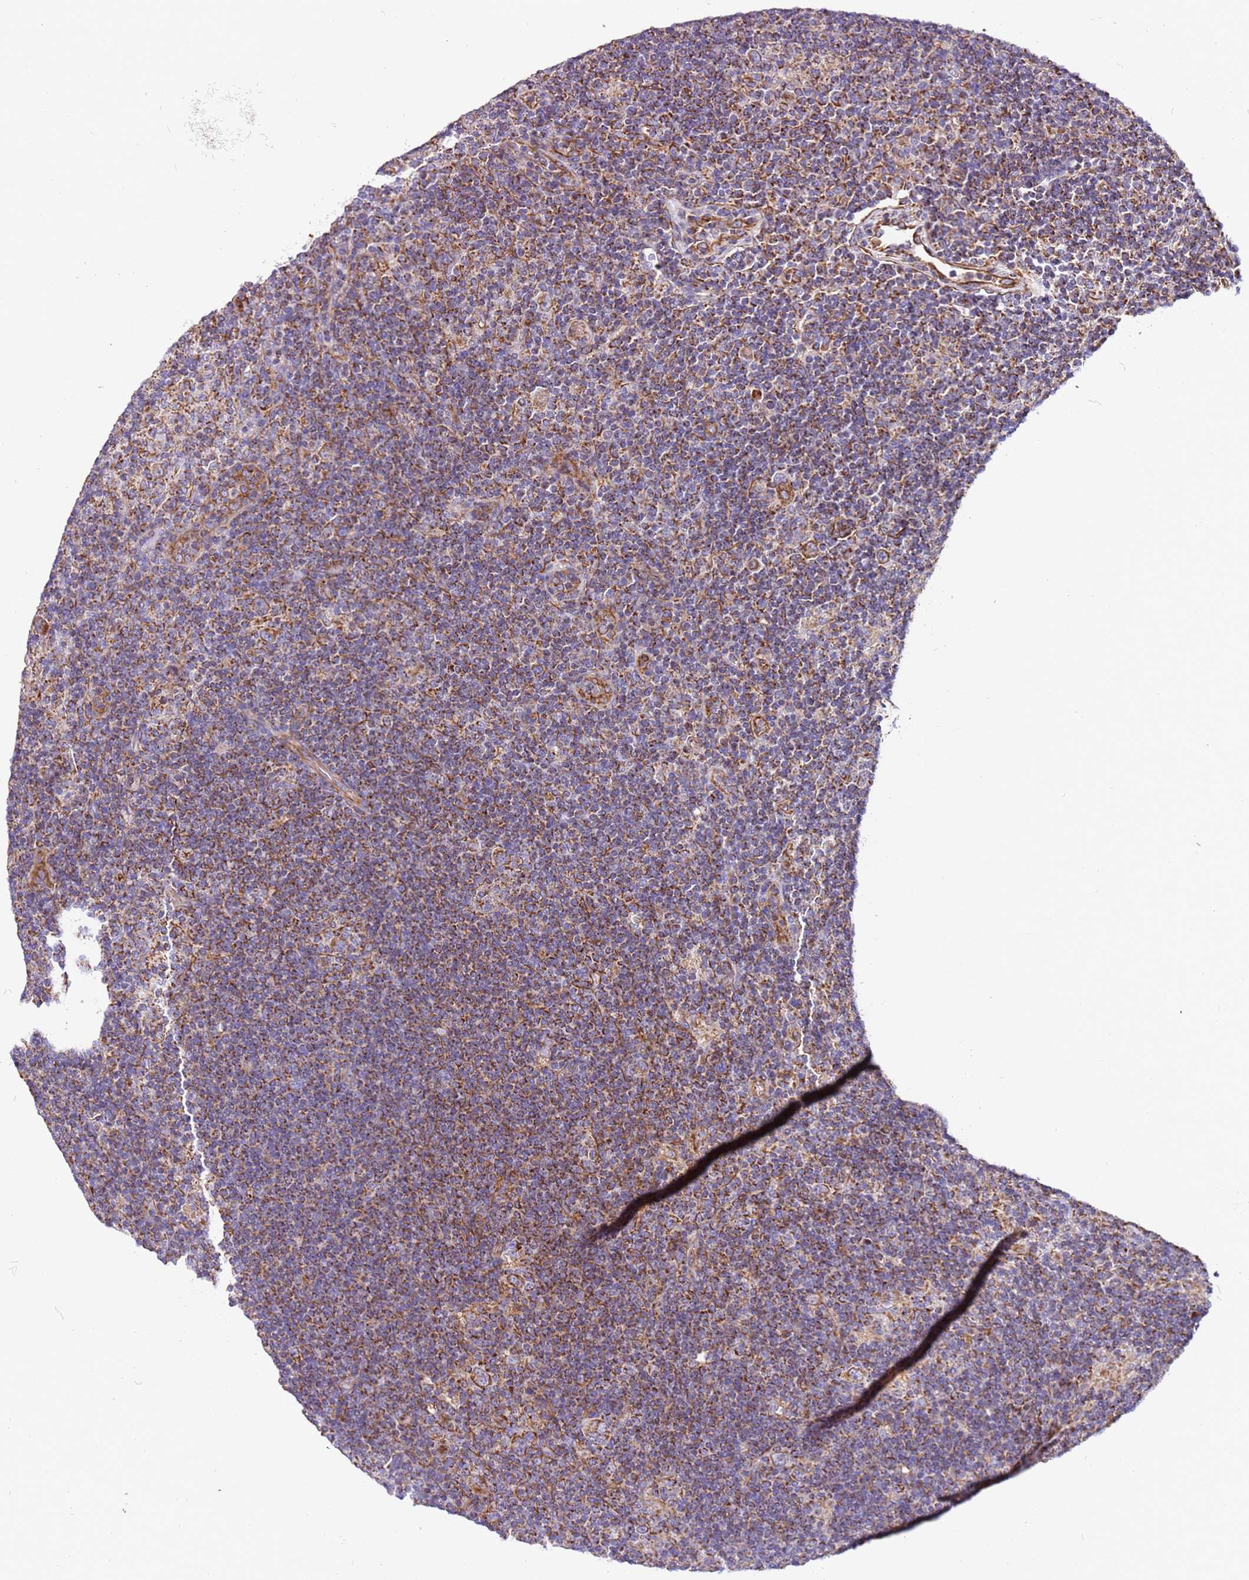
{"staining": {"intensity": "moderate", "quantity": ">75%", "location": "cytoplasmic/membranous"}, "tissue": "lymphoma", "cell_type": "Tumor cells", "image_type": "cancer", "snomed": [{"axis": "morphology", "description": "Hodgkin's disease, NOS"}, {"axis": "topography", "description": "Lymph node"}], "caption": "Immunohistochemistry of human Hodgkin's disease displays medium levels of moderate cytoplasmic/membranous expression in about >75% of tumor cells.", "gene": "MRPL20", "patient": {"sex": "female", "age": 57}}